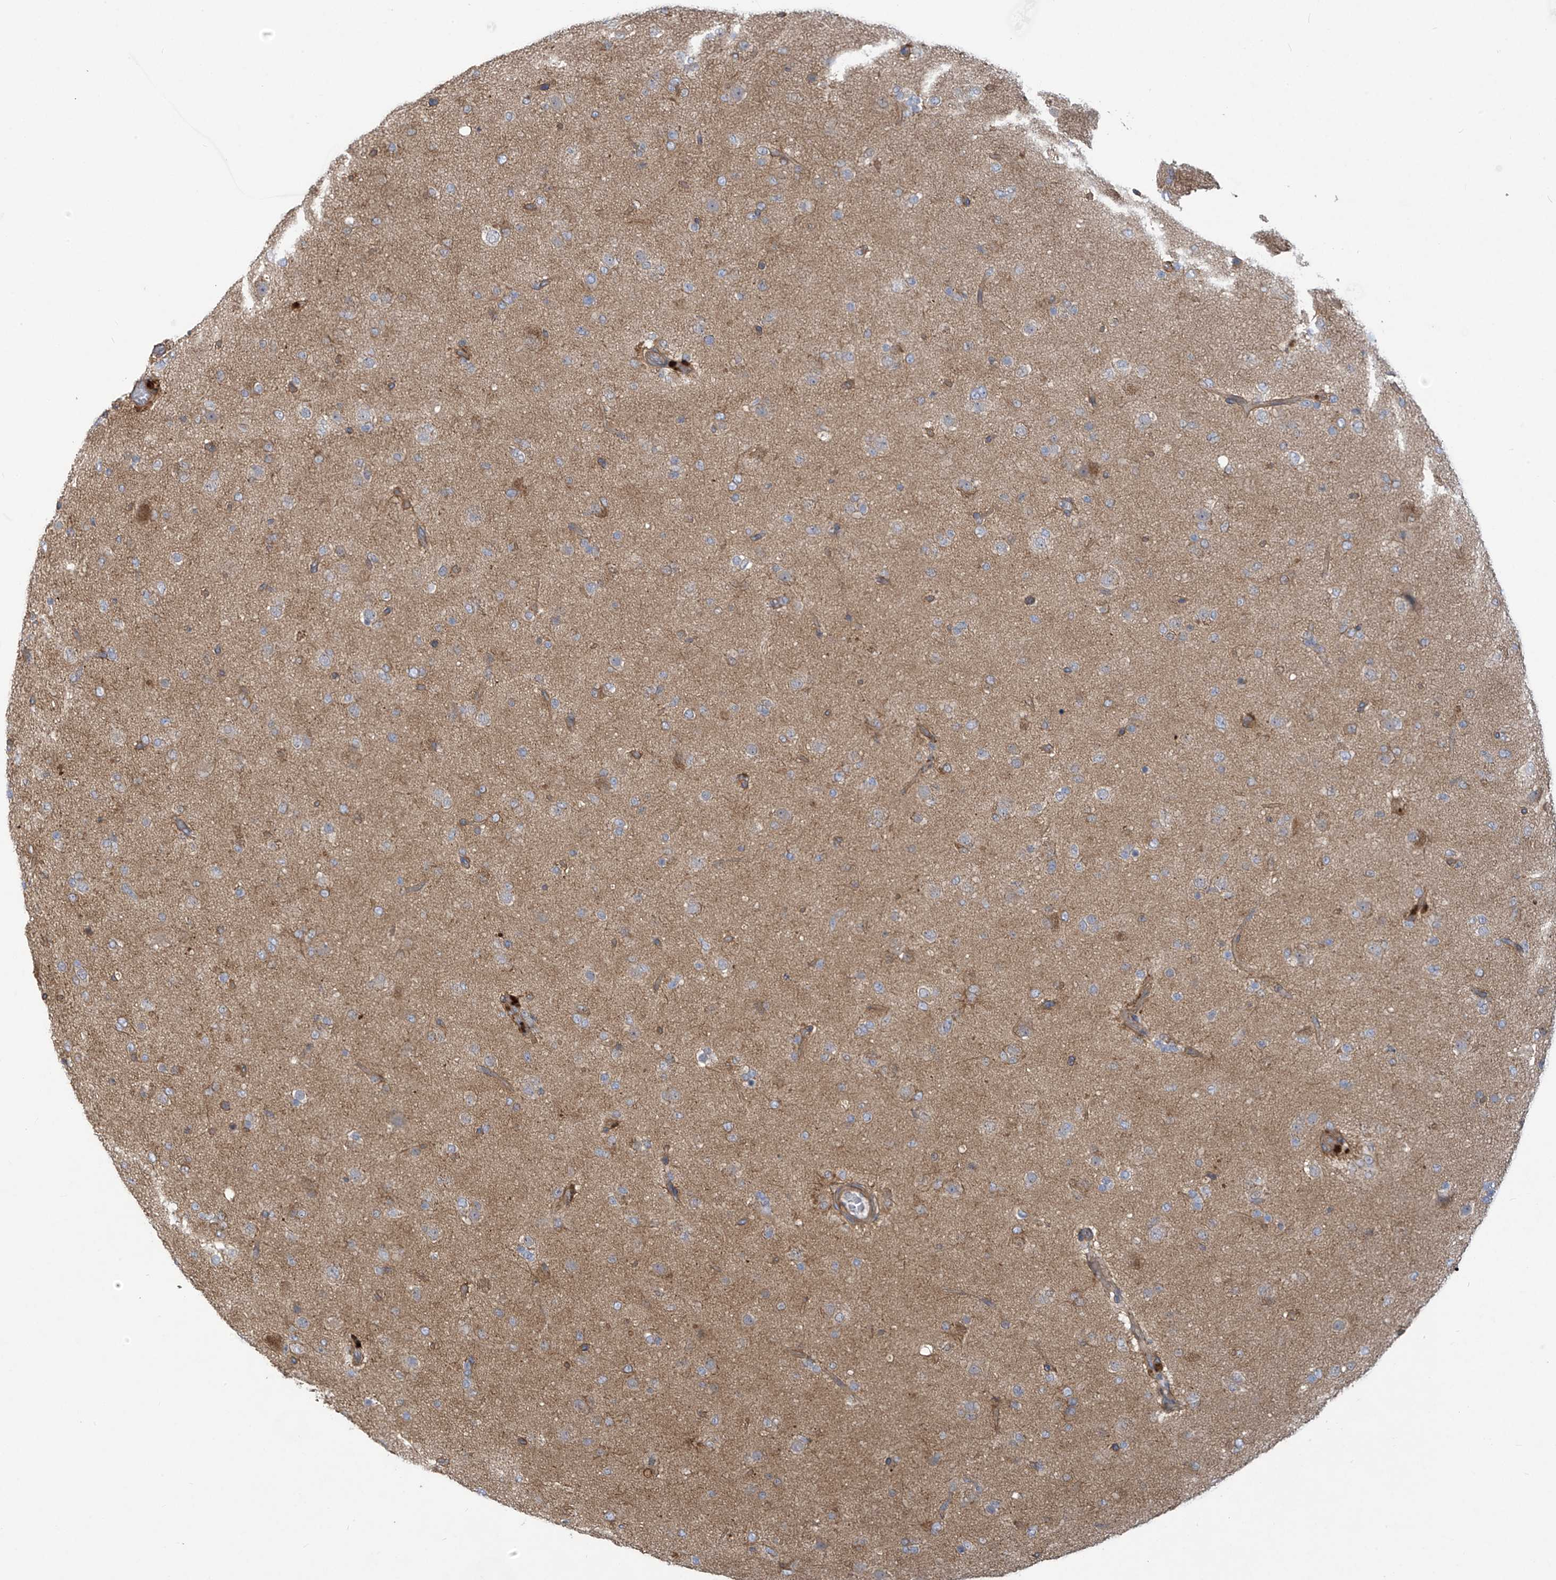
{"staining": {"intensity": "weak", "quantity": "25%-75%", "location": "cytoplasmic/membranous"}, "tissue": "glioma", "cell_type": "Tumor cells", "image_type": "cancer", "snomed": [{"axis": "morphology", "description": "Glioma, malignant, Low grade"}, {"axis": "topography", "description": "Brain"}], "caption": "A histopathology image showing weak cytoplasmic/membranous staining in approximately 25%-75% of tumor cells in malignant low-grade glioma, as visualized by brown immunohistochemical staining.", "gene": "ADI1", "patient": {"sex": "male", "age": 65}}